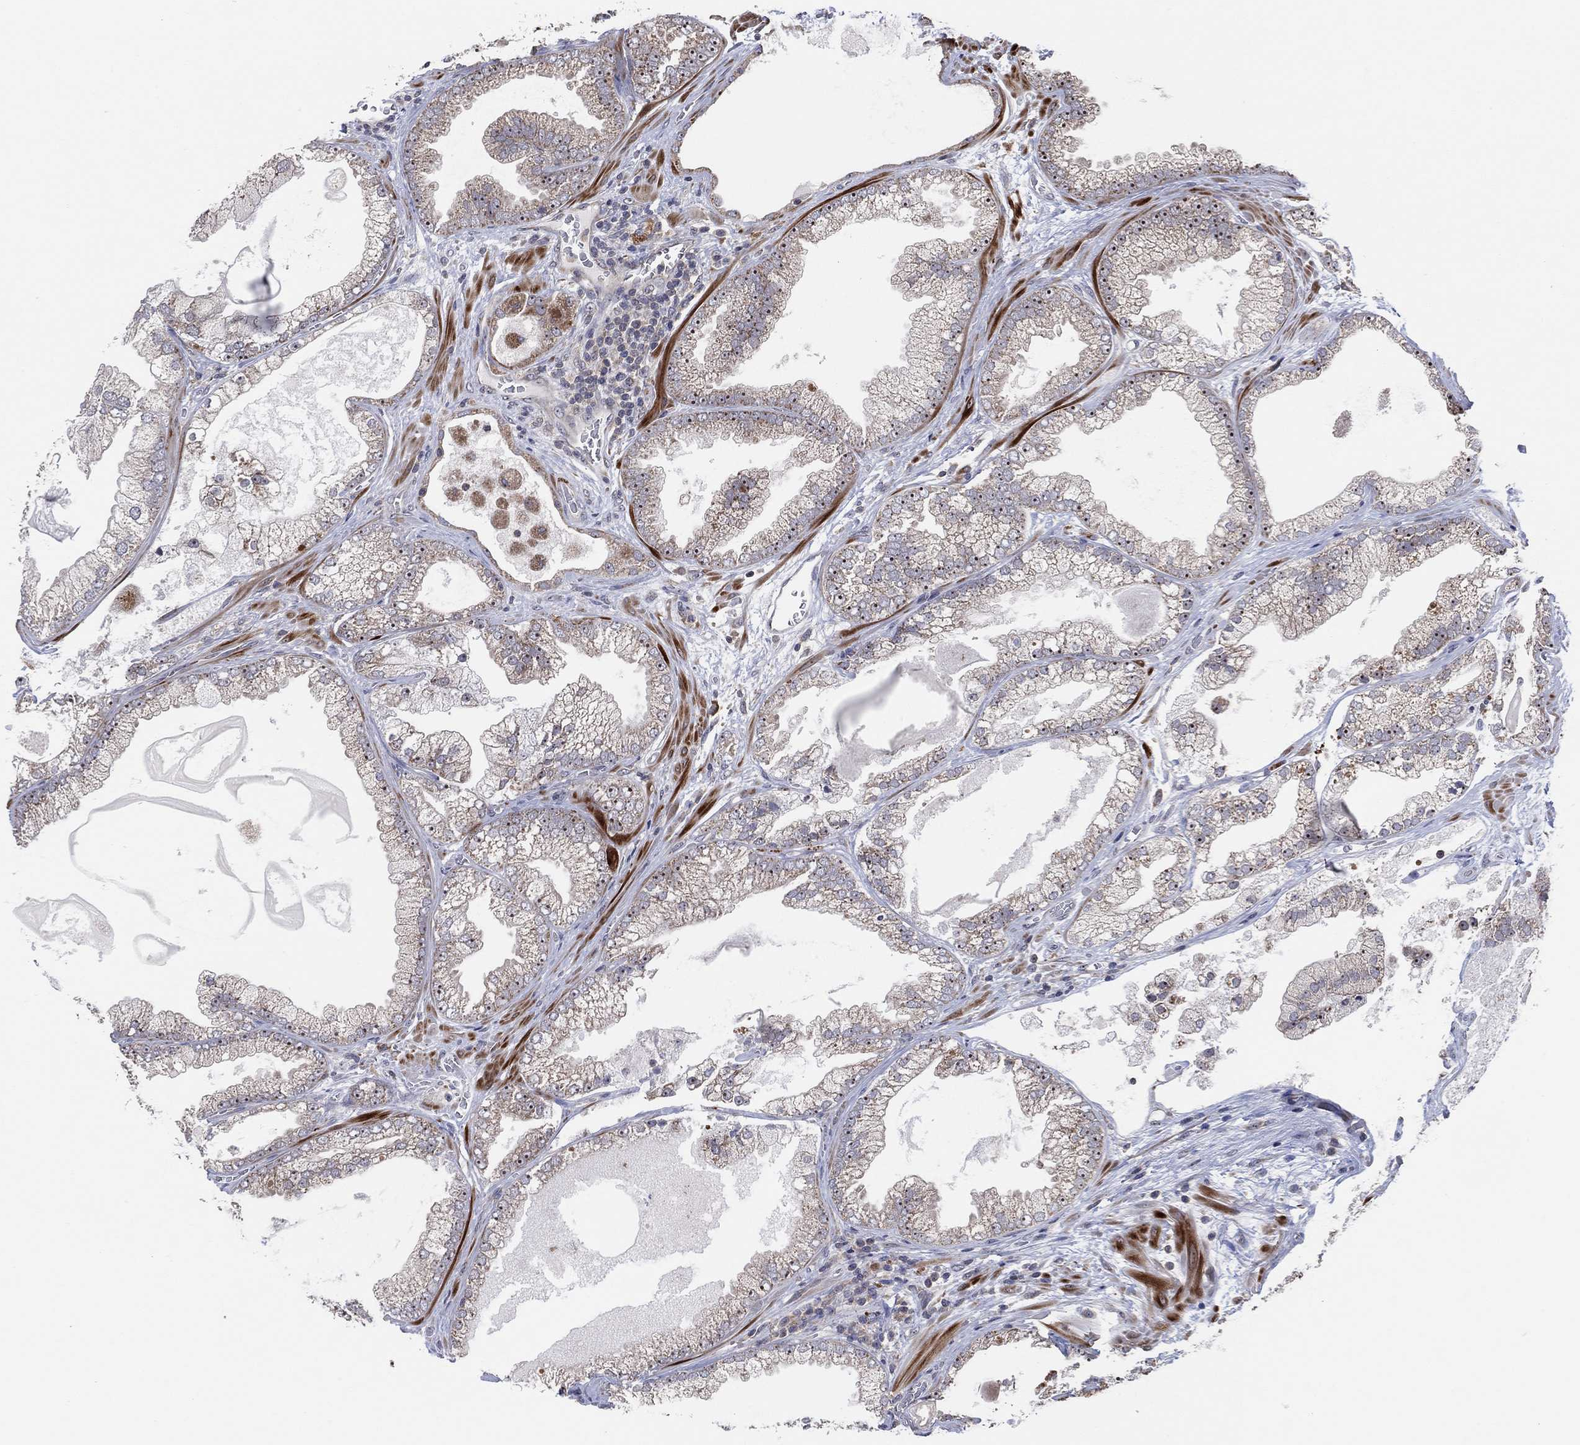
{"staining": {"intensity": "negative", "quantity": "none", "location": "none"}, "tissue": "prostate cancer", "cell_type": "Tumor cells", "image_type": "cancer", "snomed": [{"axis": "morphology", "description": "Adenocarcinoma, Low grade"}, {"axis": "topography", "description": "Prostate"}], "caption": "High power microscopy micrograph of an immunohistochemistry photomicrograph of prostate cancer (adenocarcinoma (low-grade)), revealing no significant staining in tumor cells. (DAB IHC visualized using brightfield microscopy, high magnification).", "gene": "FAM104A", "patient": {"sex": "male", "age": 57}}